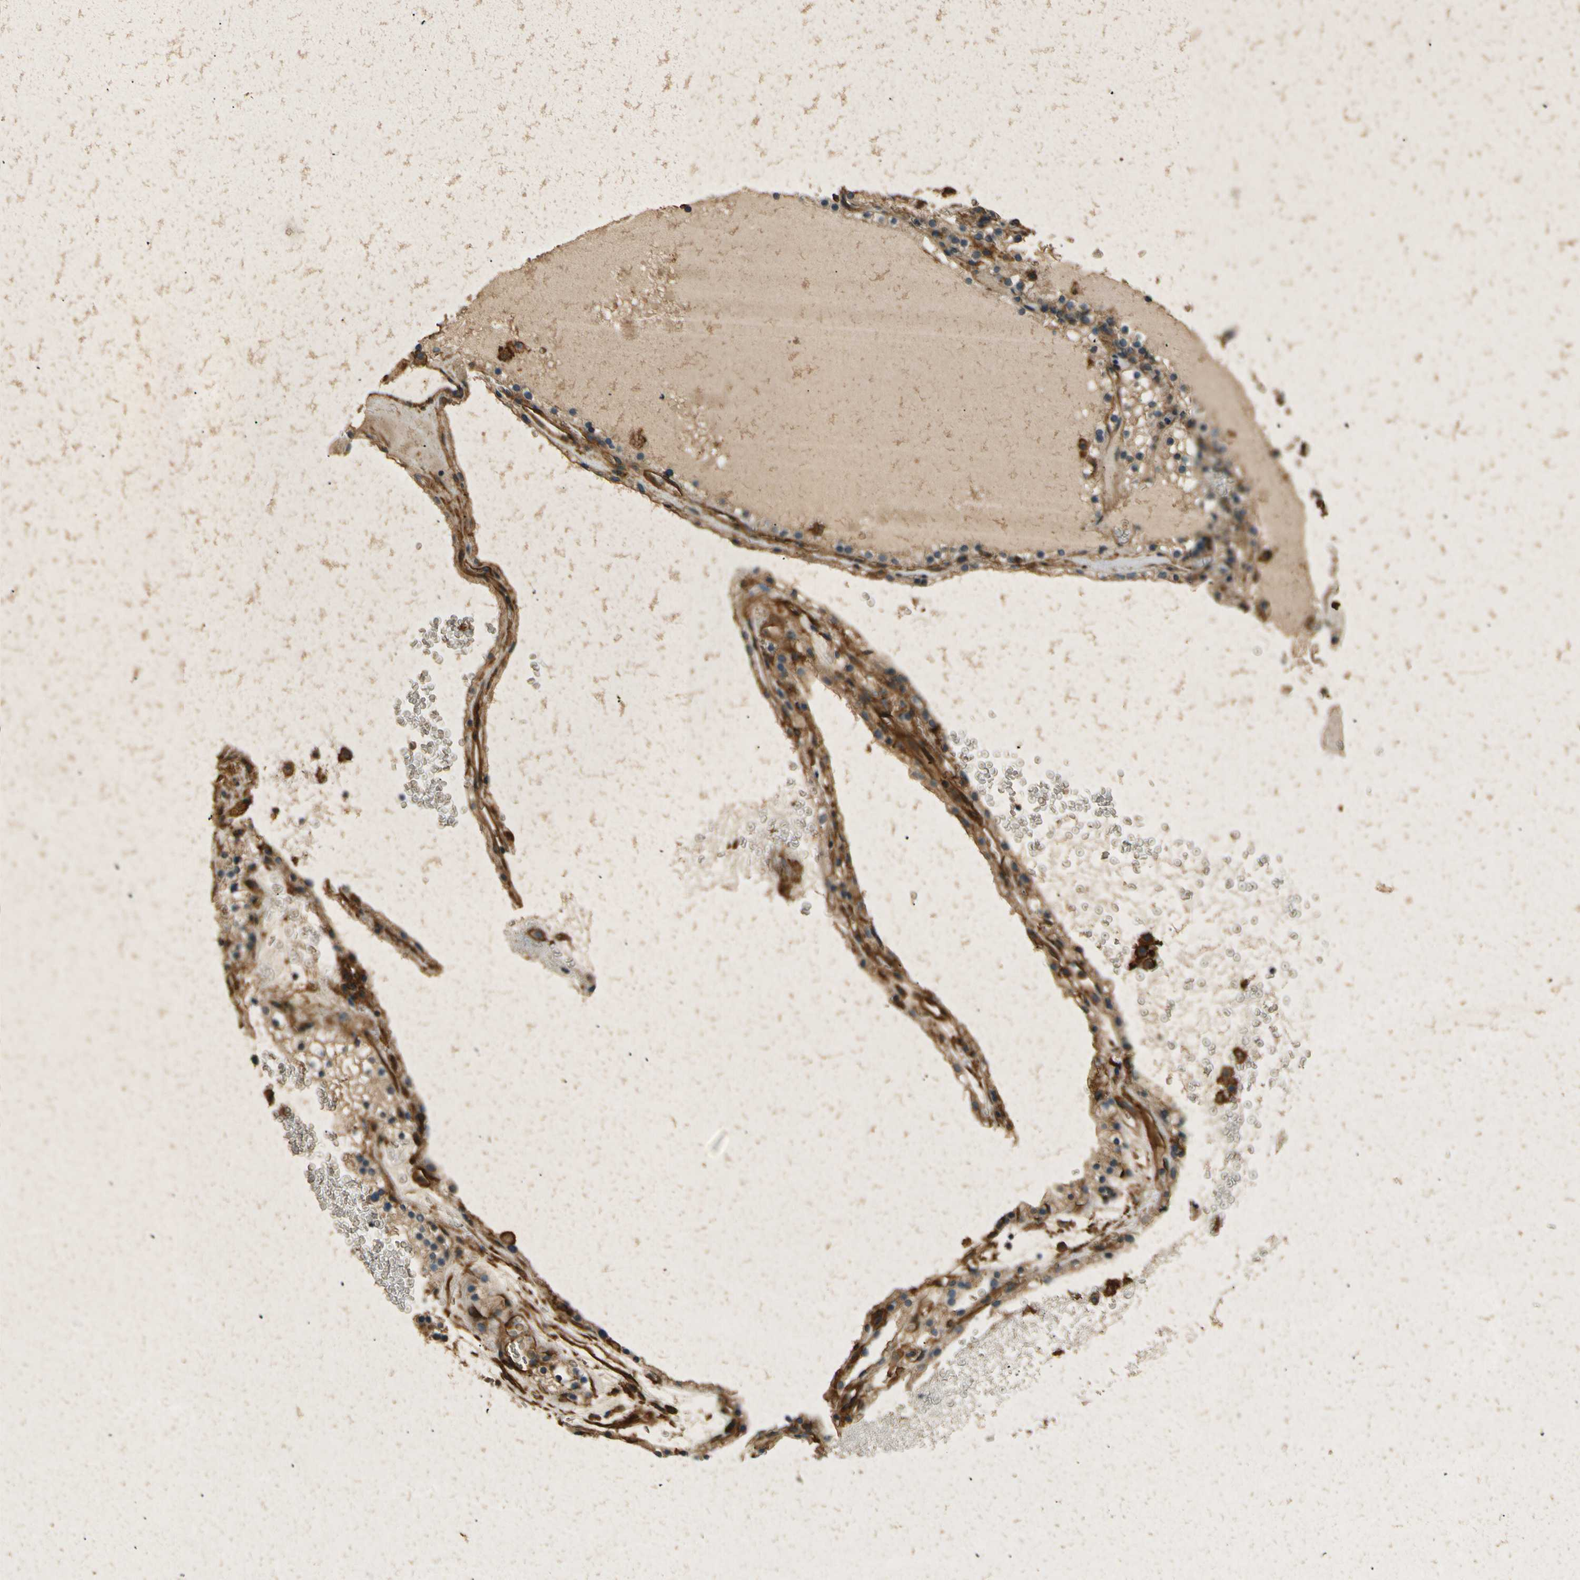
{"staining": {"intensity": "moderate", "quantity": ">75%", "location": "cytoplasmic/membranous"}, "tissue": "renal cancer", "cell_type": "Tumor cells", "image_type": "cancer", "snomed": [{"axis": "morphology", "description": "Adenocarcinoma, NOS"}, {"axis": "topography", "description": "Kidney"}], "caption": "Renal adenocarcinoma stained with DAB (3,3'-diaminobenzidine) immunohistochemistry demonstrates medium levels of moderate cytoplasmic/membranous expression in approximately >75% of tumor cells. (brown staining indicates protein expression, while blue staining denotes nuclei).", "gene": "ENTPD1", "patient": {"sex": "female", "age": 41}}